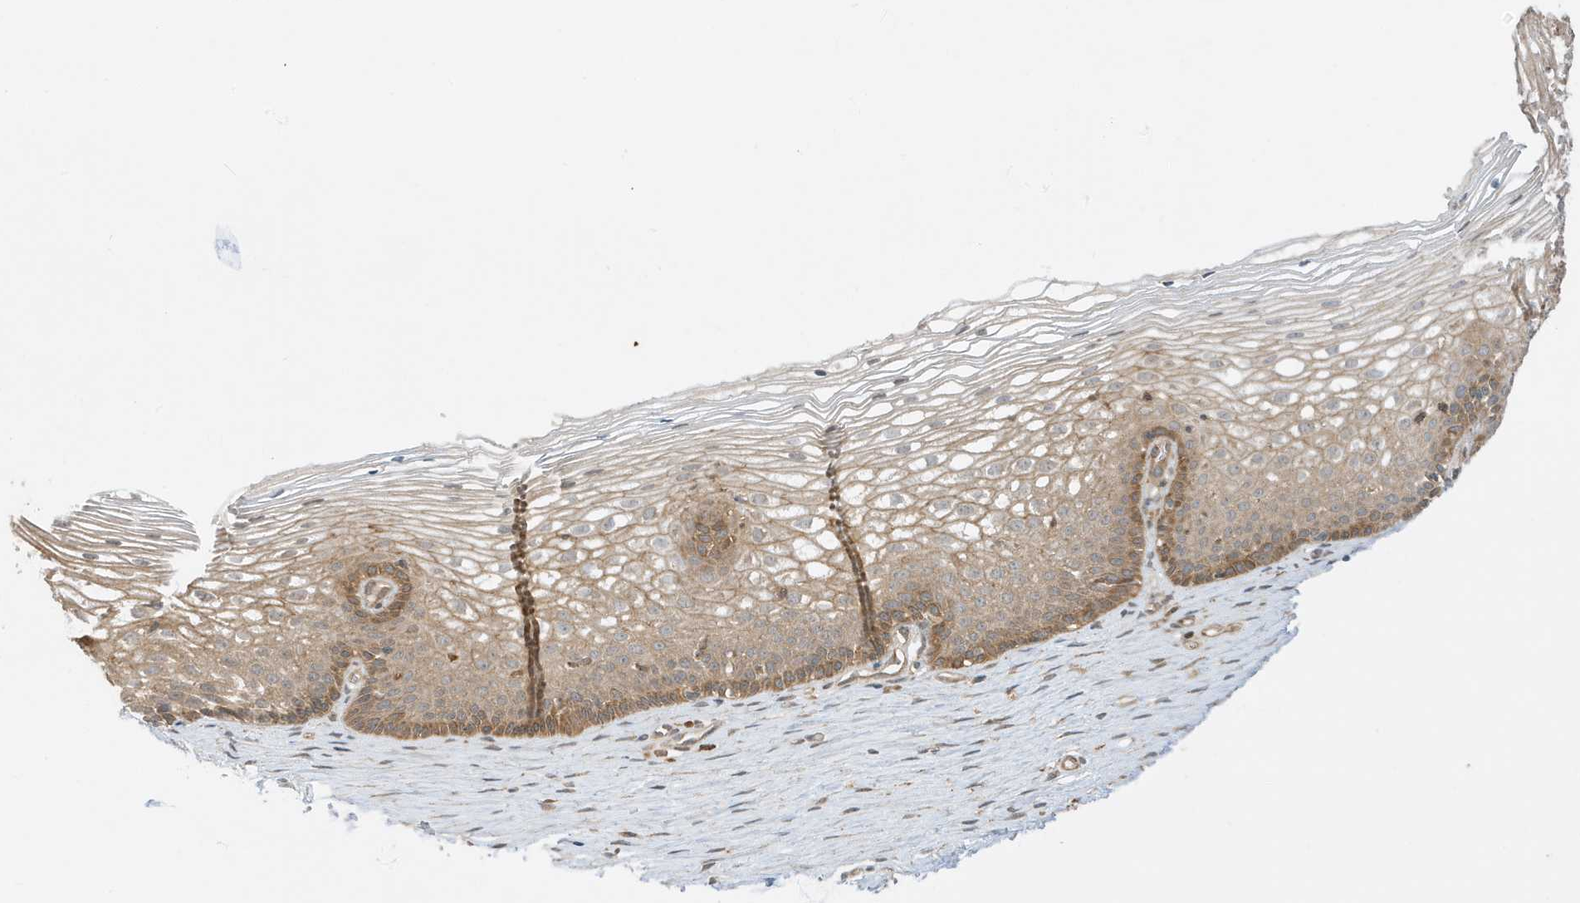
{"staining": {"intensity": "weak", "quantity": "<25%", "location": "cytoplasmic/membranous"}, "tissue": "cervix", "cell_type": "Glandular cells", "image_type": "normal", "snomed": [{"axis": "morphology", "description": "Normal tissue, NOS"}, {"axis": "topography", "description": "Cervix"}], "caption": "Image shows no significant protein positivity in glandular cells of normal cervix.", "gene": "SCARF2", "patient": {"sex": "female", "age": 33}}